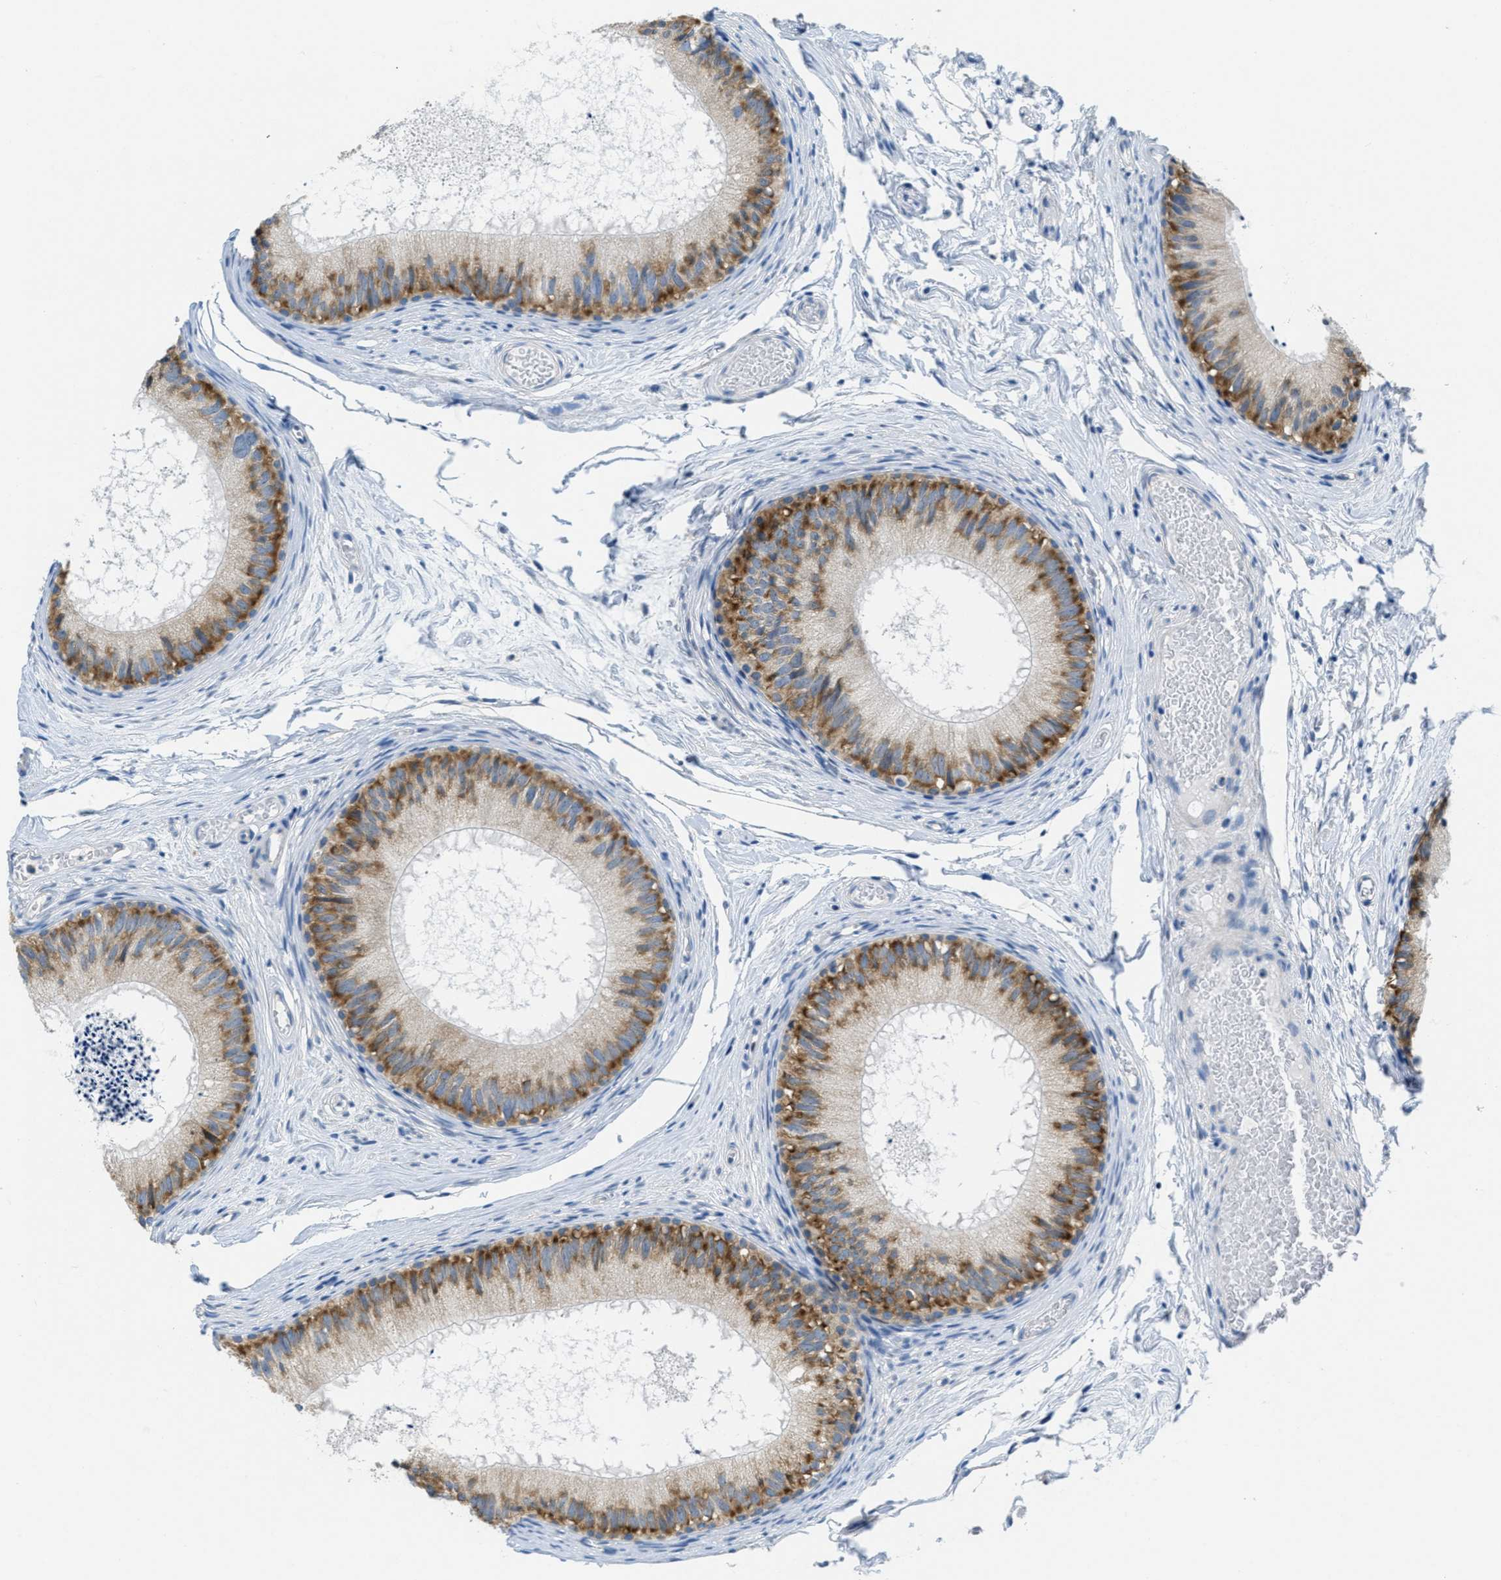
{"staining": {"intensity": "moderate", "quantity": "25%-75%", "location": "cytoplasmic/membranous"}, "tissue": "epididymis", "cell_type": "Glandular cells", "image_type": "normal", "snomed": [{"axis": "morphology", "description": "Normal tissue, NOS"}, {"axis": "topography", "description": "Epididymis"}], "caption": "The photomicrograph displays a brown stain indicating the presence of a protein in the cytoplasmic/membranous of glandular cells in epididymis. (DAB IHC with brightfield microscopy, high magnification).", "gene": "PTDSS1", "patient": {"sex": "male", "age": 46}}